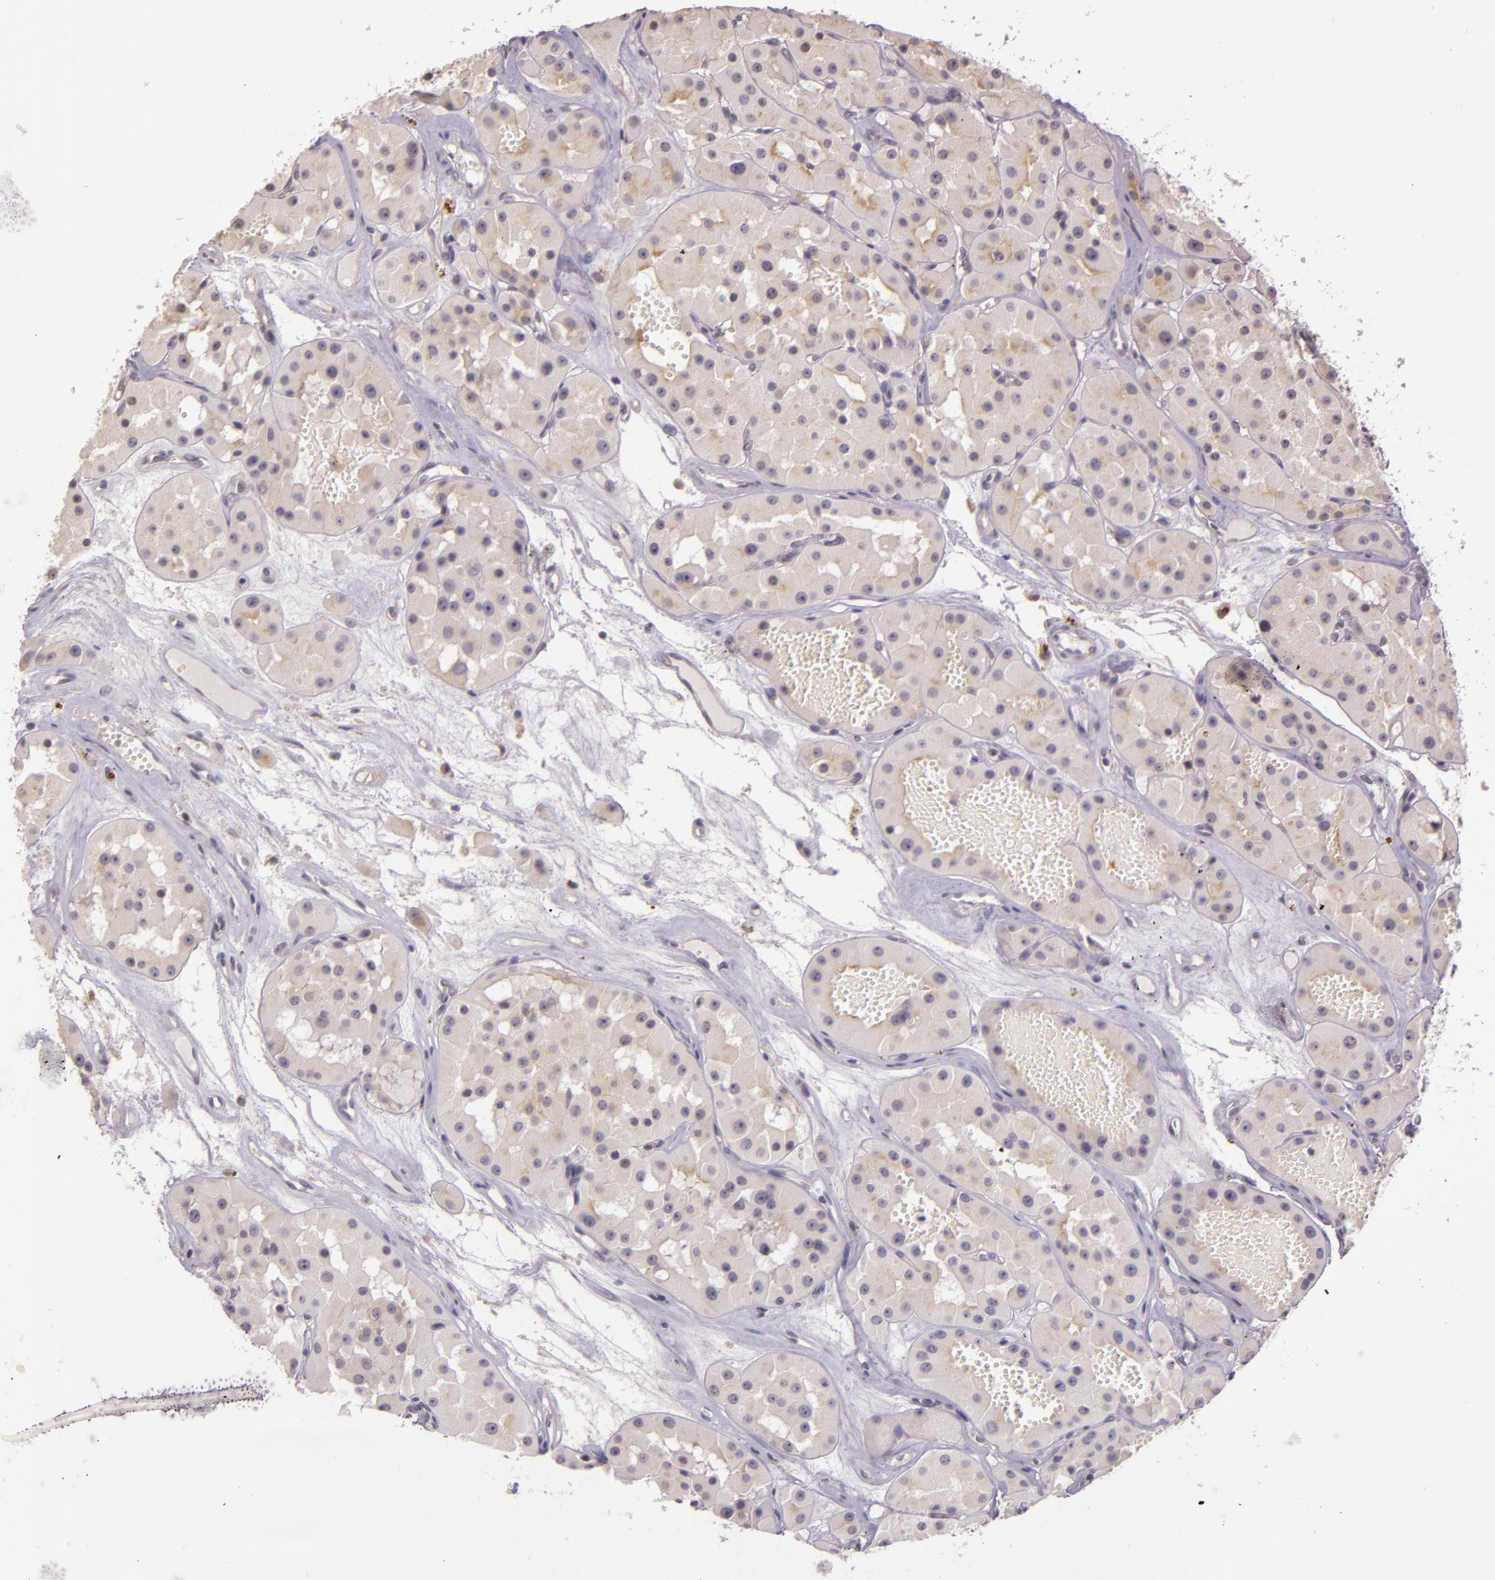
{"staining": {"intensity": "weak", "quantity": "25%-75%", "location": "cytoplasmic/membranous"}, "tissue": "renal cancer", "cell_type": "Tumor cells", "image_type": "cancer", "snomed": [{"axis": "morphology", "description": "Adenocarcinoma, uncertain malignant potential"}, {"axis": "topography", "description": "Kidney"}], "caption": "A brown stain labels weak cytoplasmic/membranous staining of a protein in renal cancer tumor cells.", "gene": "ARMH4", "patient": {"sex": "male", "age": 63}}